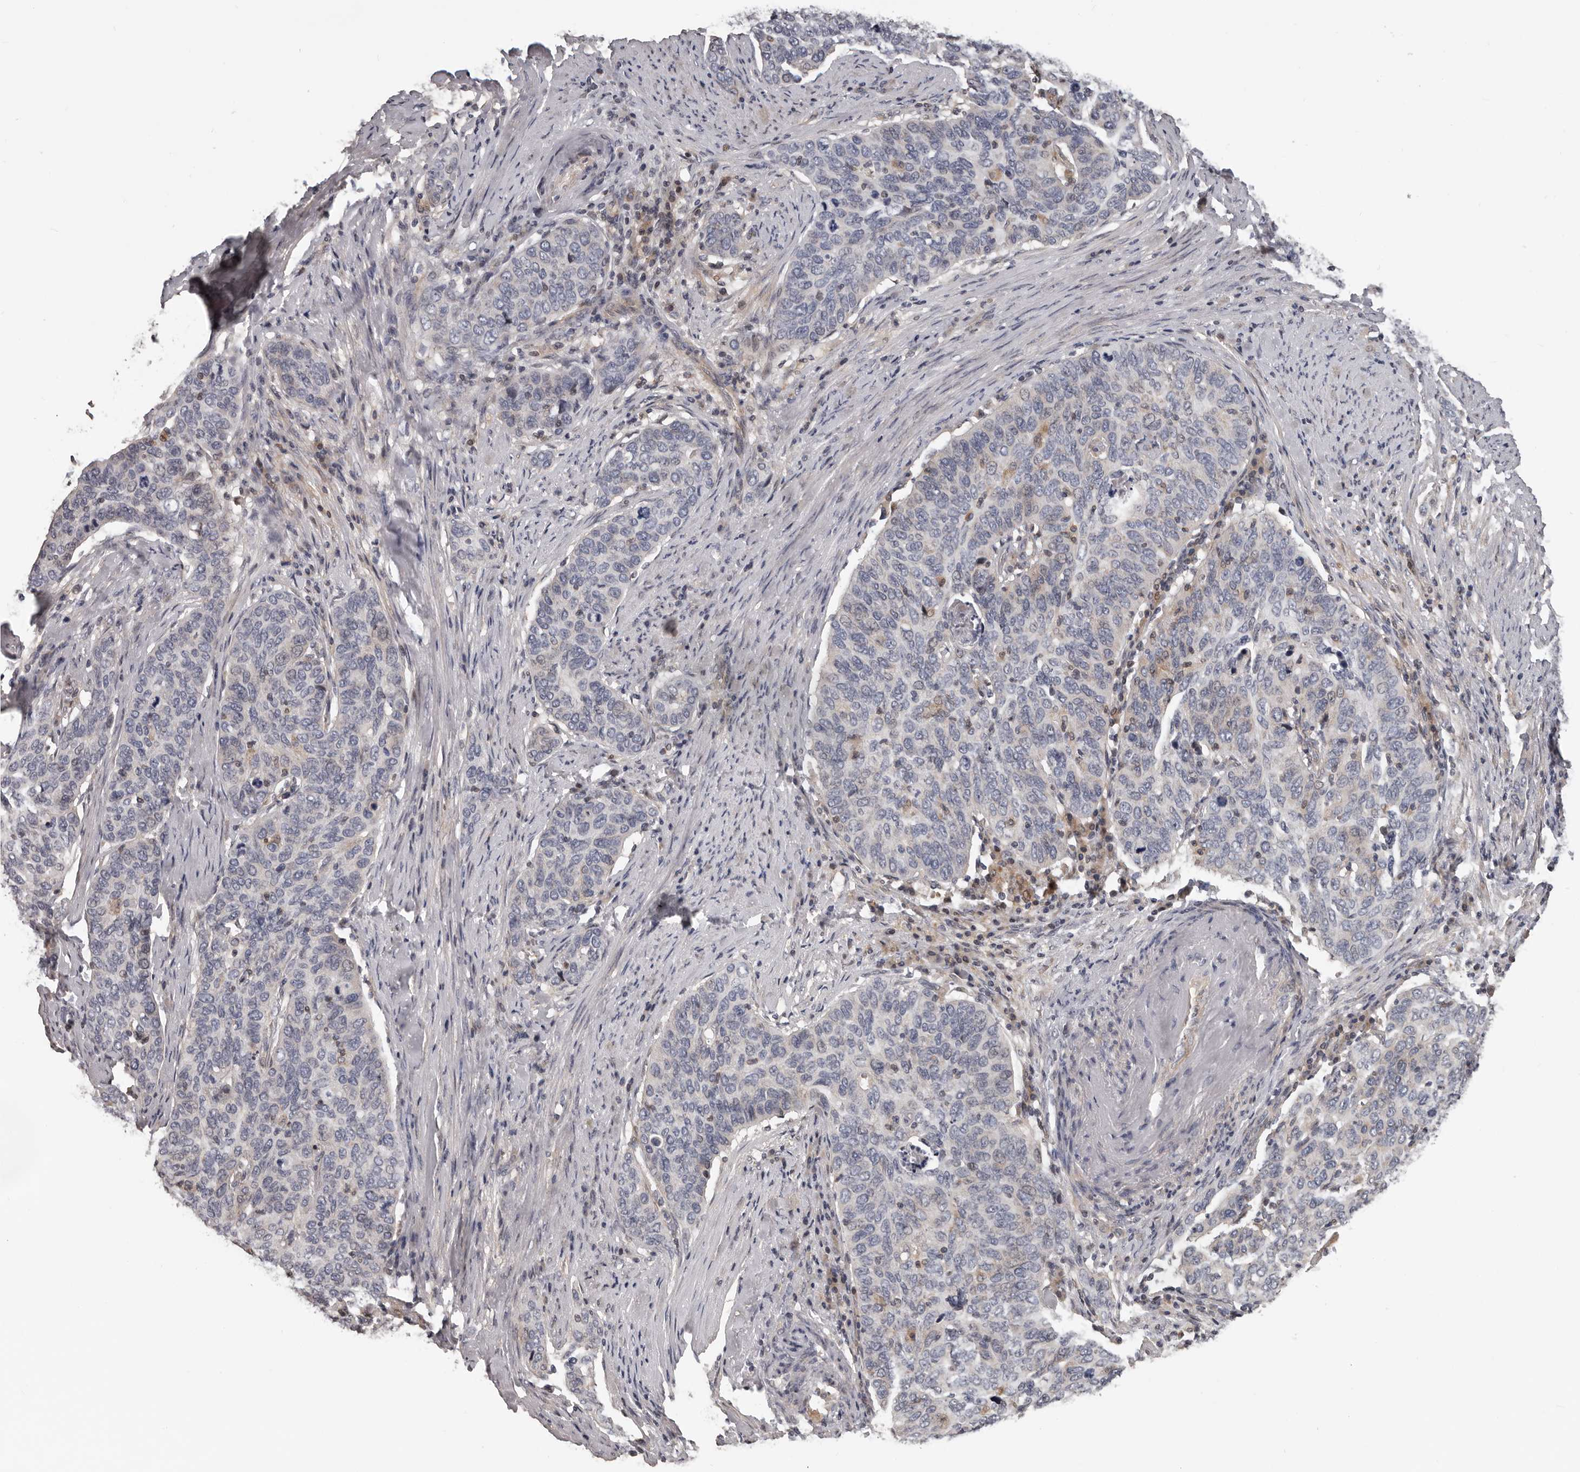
{"staining": {"intensity": "negative", "quantity": "none", "location": "none"}, "tissue": "cervical cancer", "cell_type": "Tumor cells", "image_type": "cancer", "snomed": [{"axis": "morphology", "description": "Squamous cell carcinoma, NOS"}, {"axis": "topography", "description": "Cervix"}], "caption": "There is no significant positivity in tumor cells of squamous cell carcinoma (cervical).", "gene": "RNF217", "patient": {"sex": "female", "age": 60}}